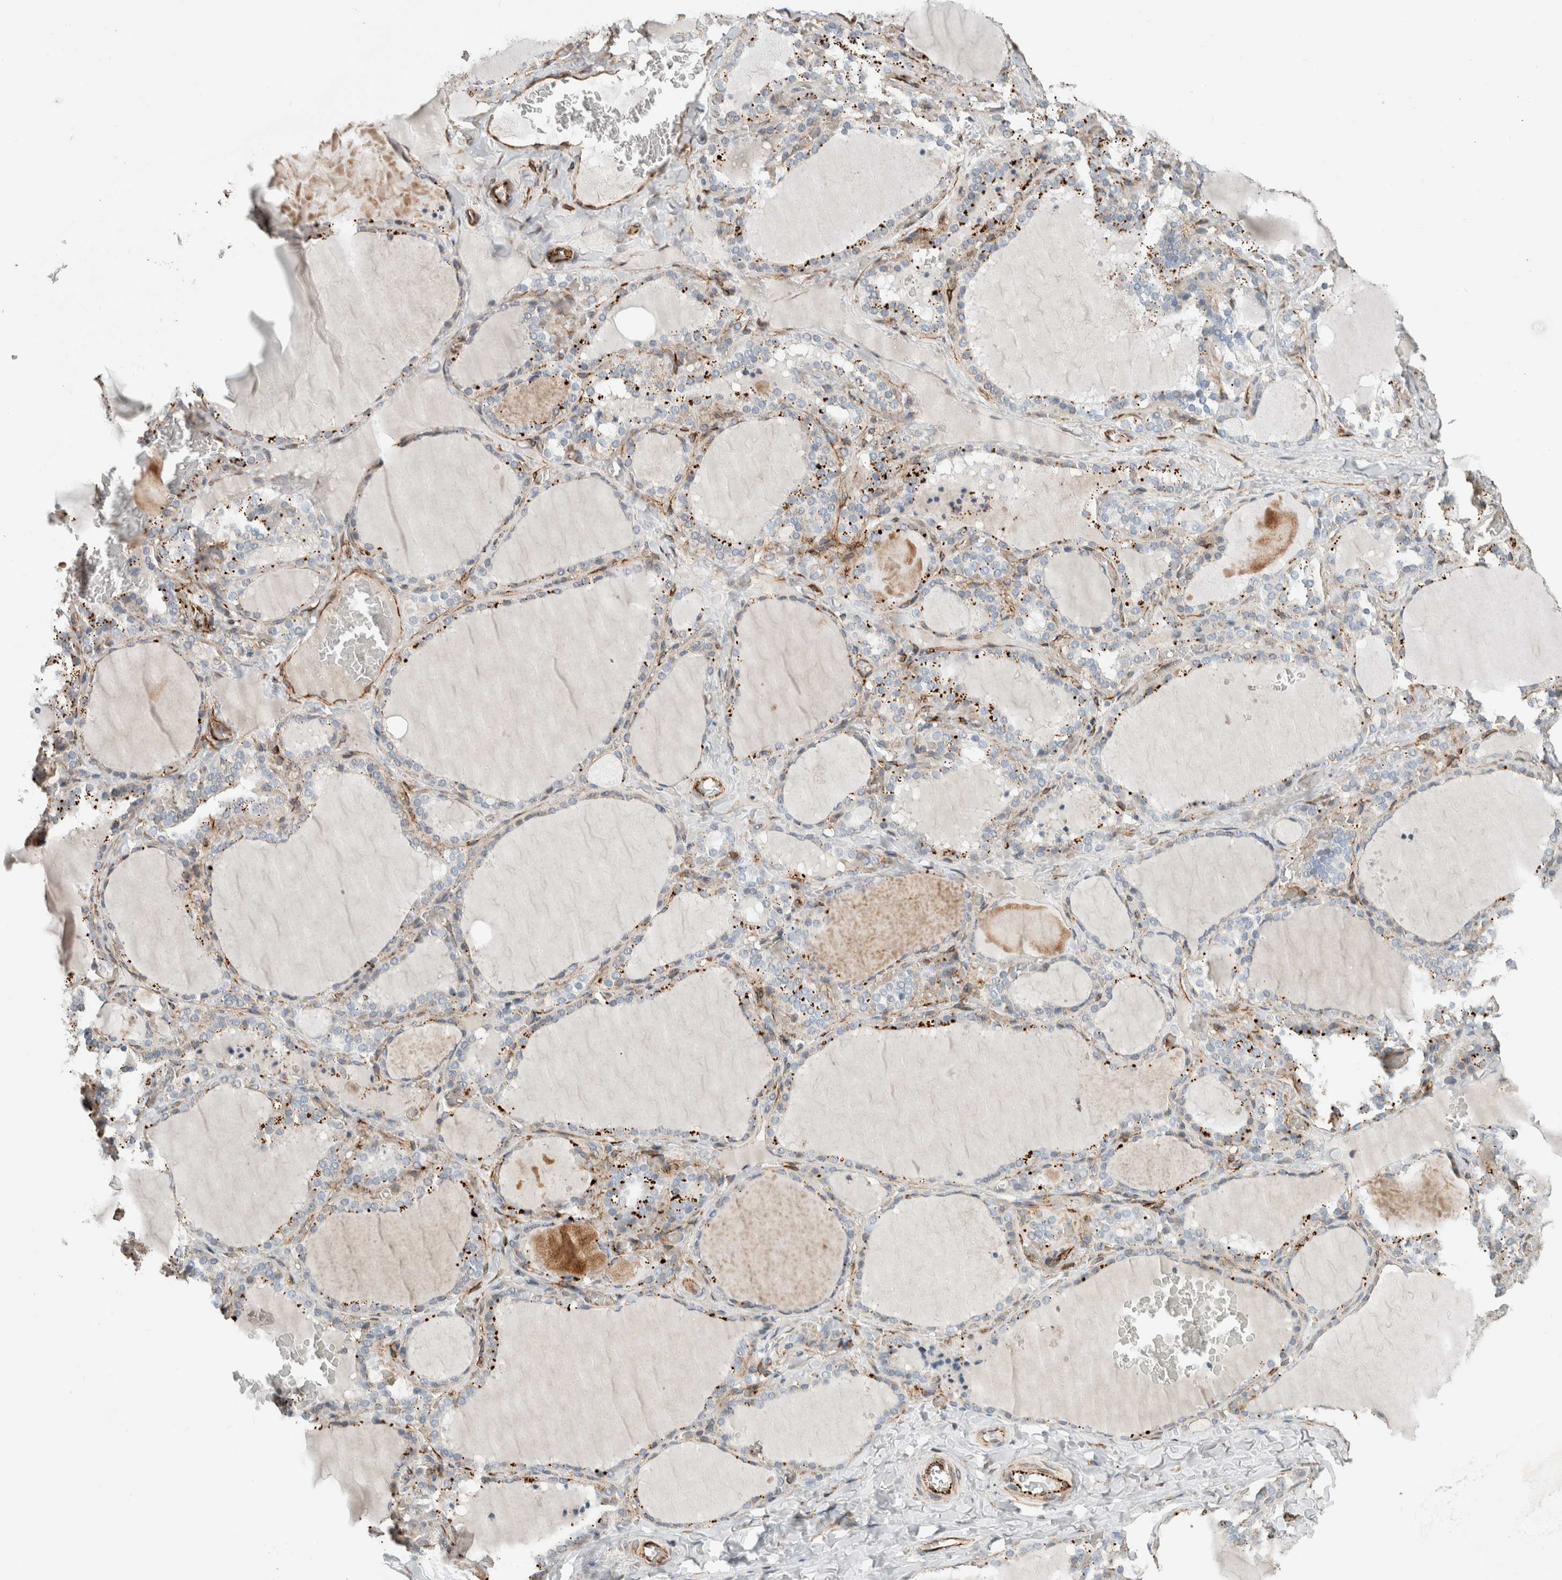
{"staining": {"intensity": "strong", "quantity": "25%-75%", "location": "cytoplasmic/membranous"}, "tissue": "thyroid gland", "cell_type": "Glandular cells", "image_type": "normal", "snomed": [{"axis": "morphology", "description": "Normal tissue, NOS"}, {"axis": "topography", "description": "Thyroid gland"}], "caption": "An image of human thyroid gland stained for a protein demonstrates strong cytoplasmic/membranous brown staining in glandular cells.", "gene": "LY86", "patient": {"sex": "female", "age": 22}}